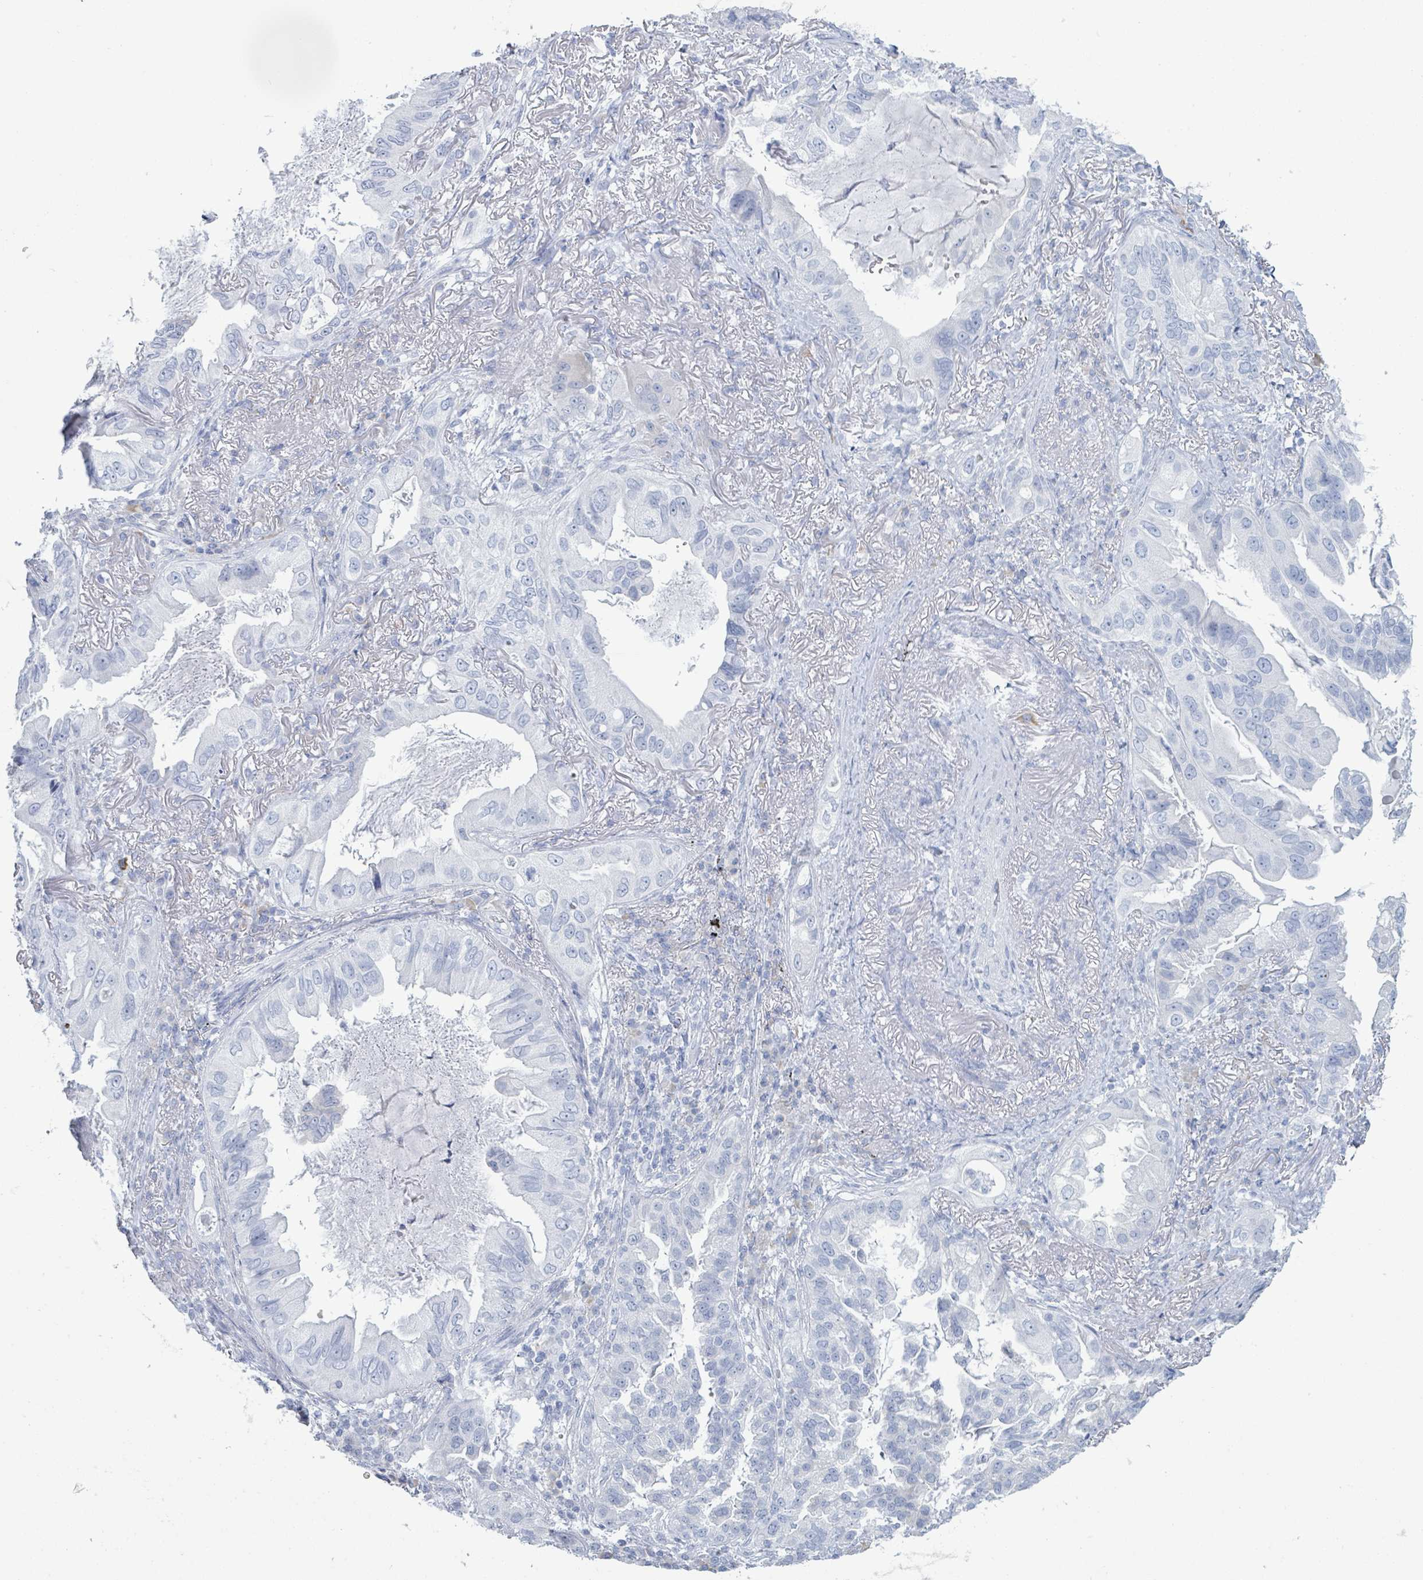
{"staining": {"intensity": "negative", "quantity": "none", "location": "none"}, "tissue": "lung cancer", "cell_type": "Tumor cells", "image_type": "cancer", "snomed": [{"axis": "morphology", "description": "Adenocarcinoma, NOS"}, {"axis": "topography", "description": "Lung"}], "caption": "A micrograph of lung cancer stained for a protein displays no brown staining in tumor cells.", "gene": "PGA3", "patient": {"sex": "female", "age": 69}}